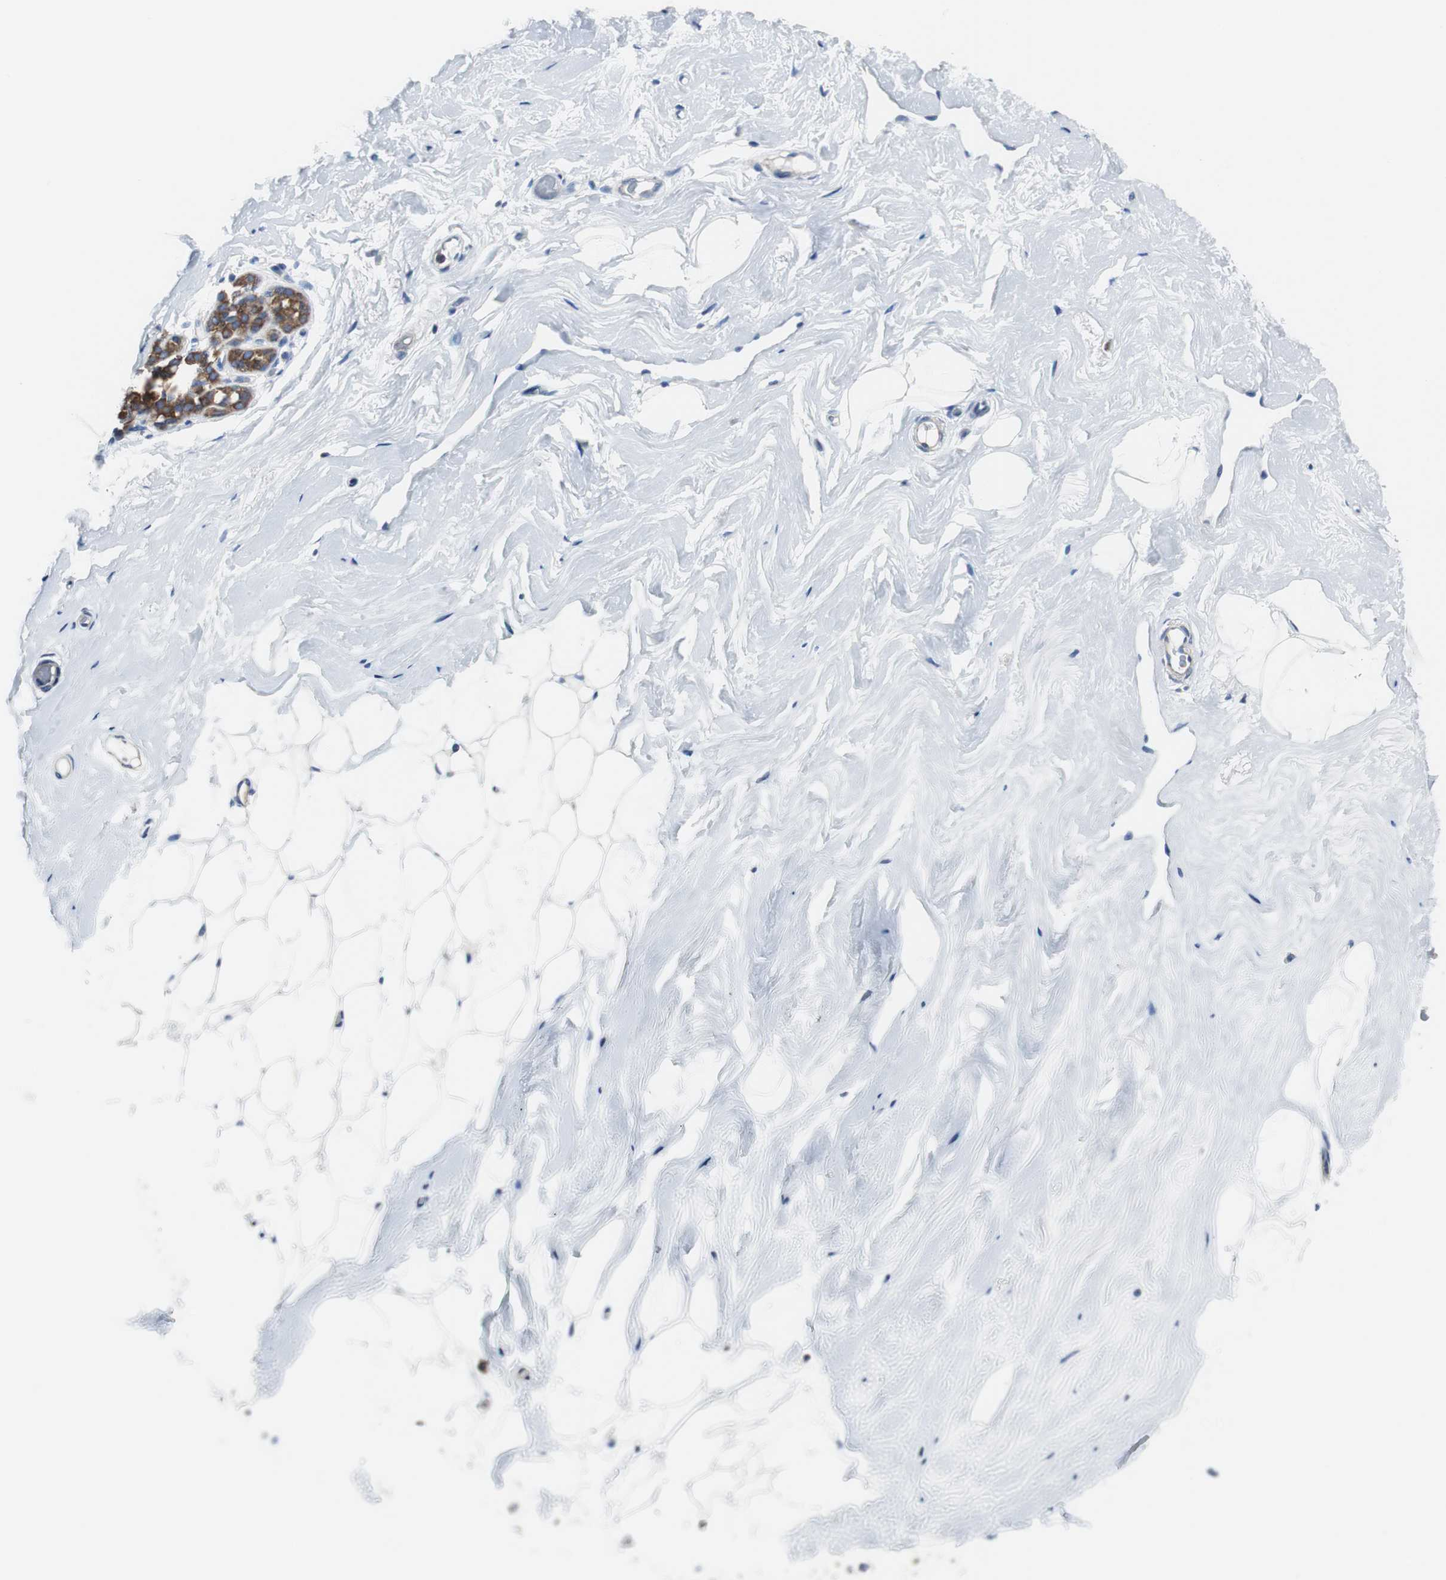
{"staining": {"intensity": "negative", "quantity": "none", "location": "none"}, "tissue": "breast", "cell_type": "Adipocytes", "image_type": "normal", "snomed": [{"axis": "morphology", "description": "Normal tissue, NOS"}, {"axis": "topography", "description": "Breast"}], "caption": "Immunohistochemistry (IHC) of unremarkable human breast reveals no positivity in adipocytes.", "gene": "BRAF", "patient": {"sex": "female", "age": 75}}